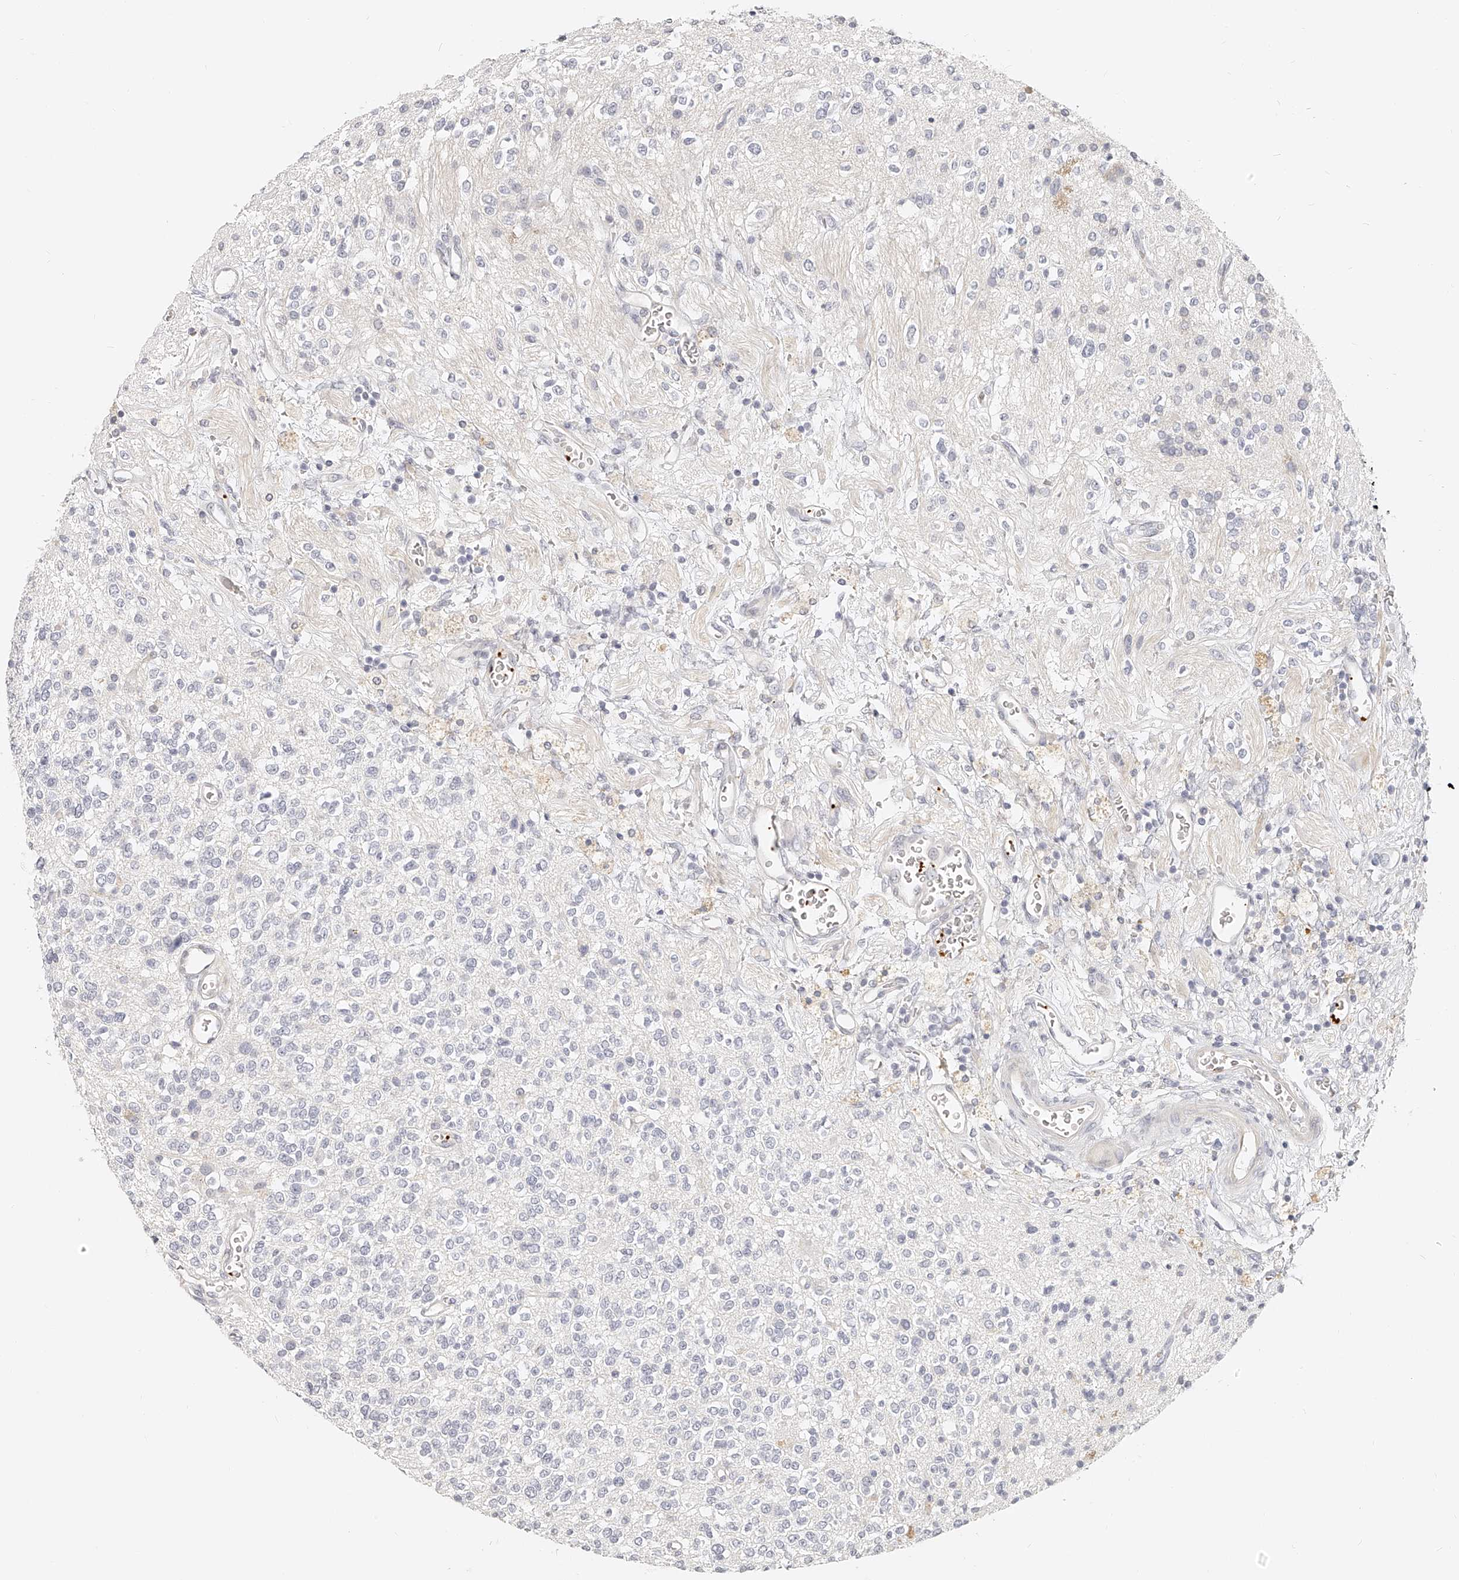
{"staining": {"intensity": "negative", "quantity": "none", "location": "none"}, "tissue": "glioma", "cell_type": "Tumor cells", "image_type": "cancer", "snomed": [{"axis": "morphology", "description": "Glioma, malignant, High grade"}, {"axis": "topography", "description": "Brain"}], "caption": "The image reveals no staining of tumor cells in glioma.", "gene": "ITGB3", "patient": {"sex": "male", "age": 34}}